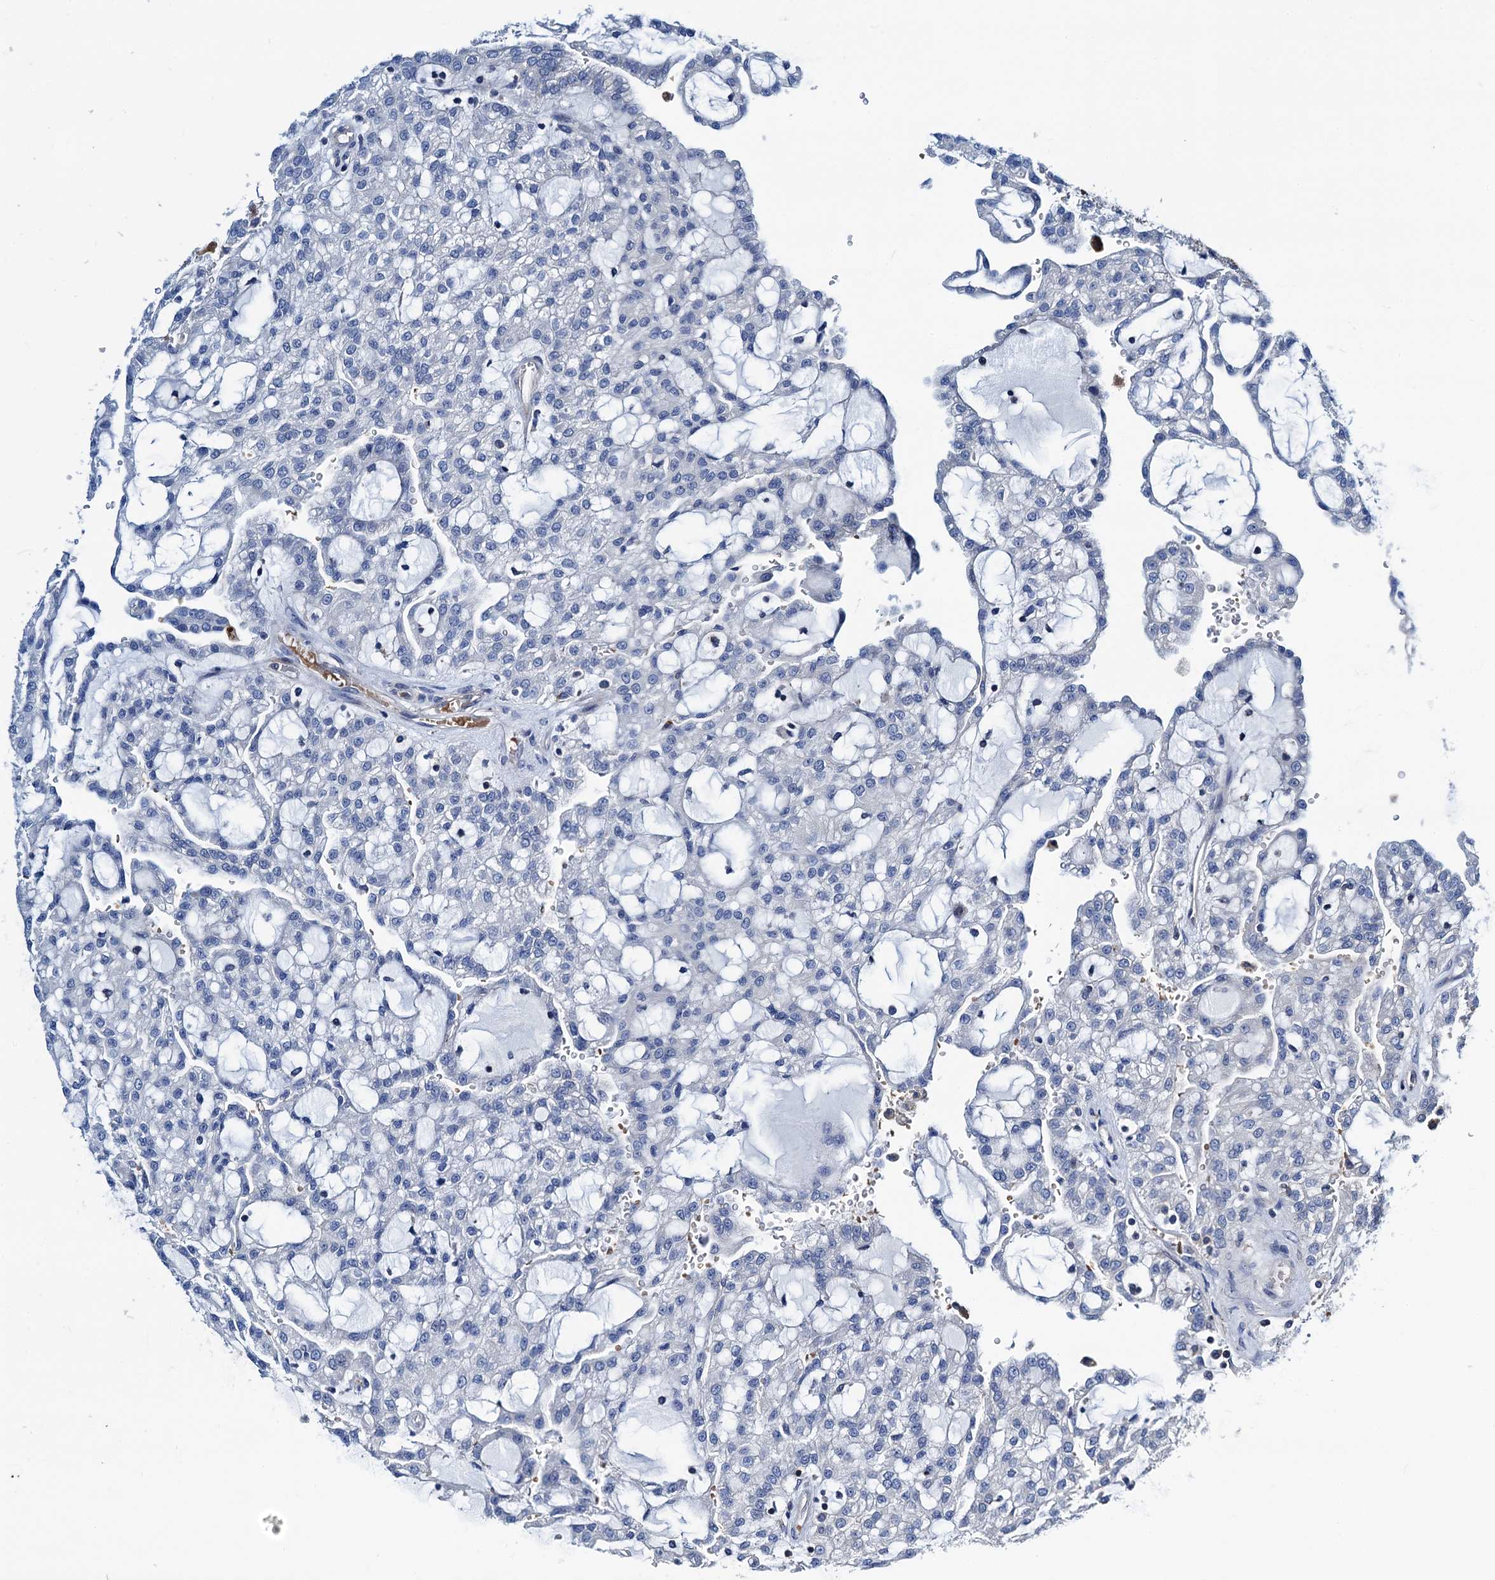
{"staining": {"intensity": "negative", "quantity": "none", "location": "none"}, "tissue": "renal cancer", "cell_type": "Tumor cells", "image_type": "cancer", "snomed": [{"axis": "morphology", "description": "Adenocarcinoma, NOS"}, {"axis": "topography", "description": "Kidney"}], "caption": "Renal cancer (adenocarcinoma) stained for a protein using immunohistochemistry (IHC) demonstrates no expression tumor cells.", "gene": "GCOM1", "patient": {"sex": "male", "age": 63}}